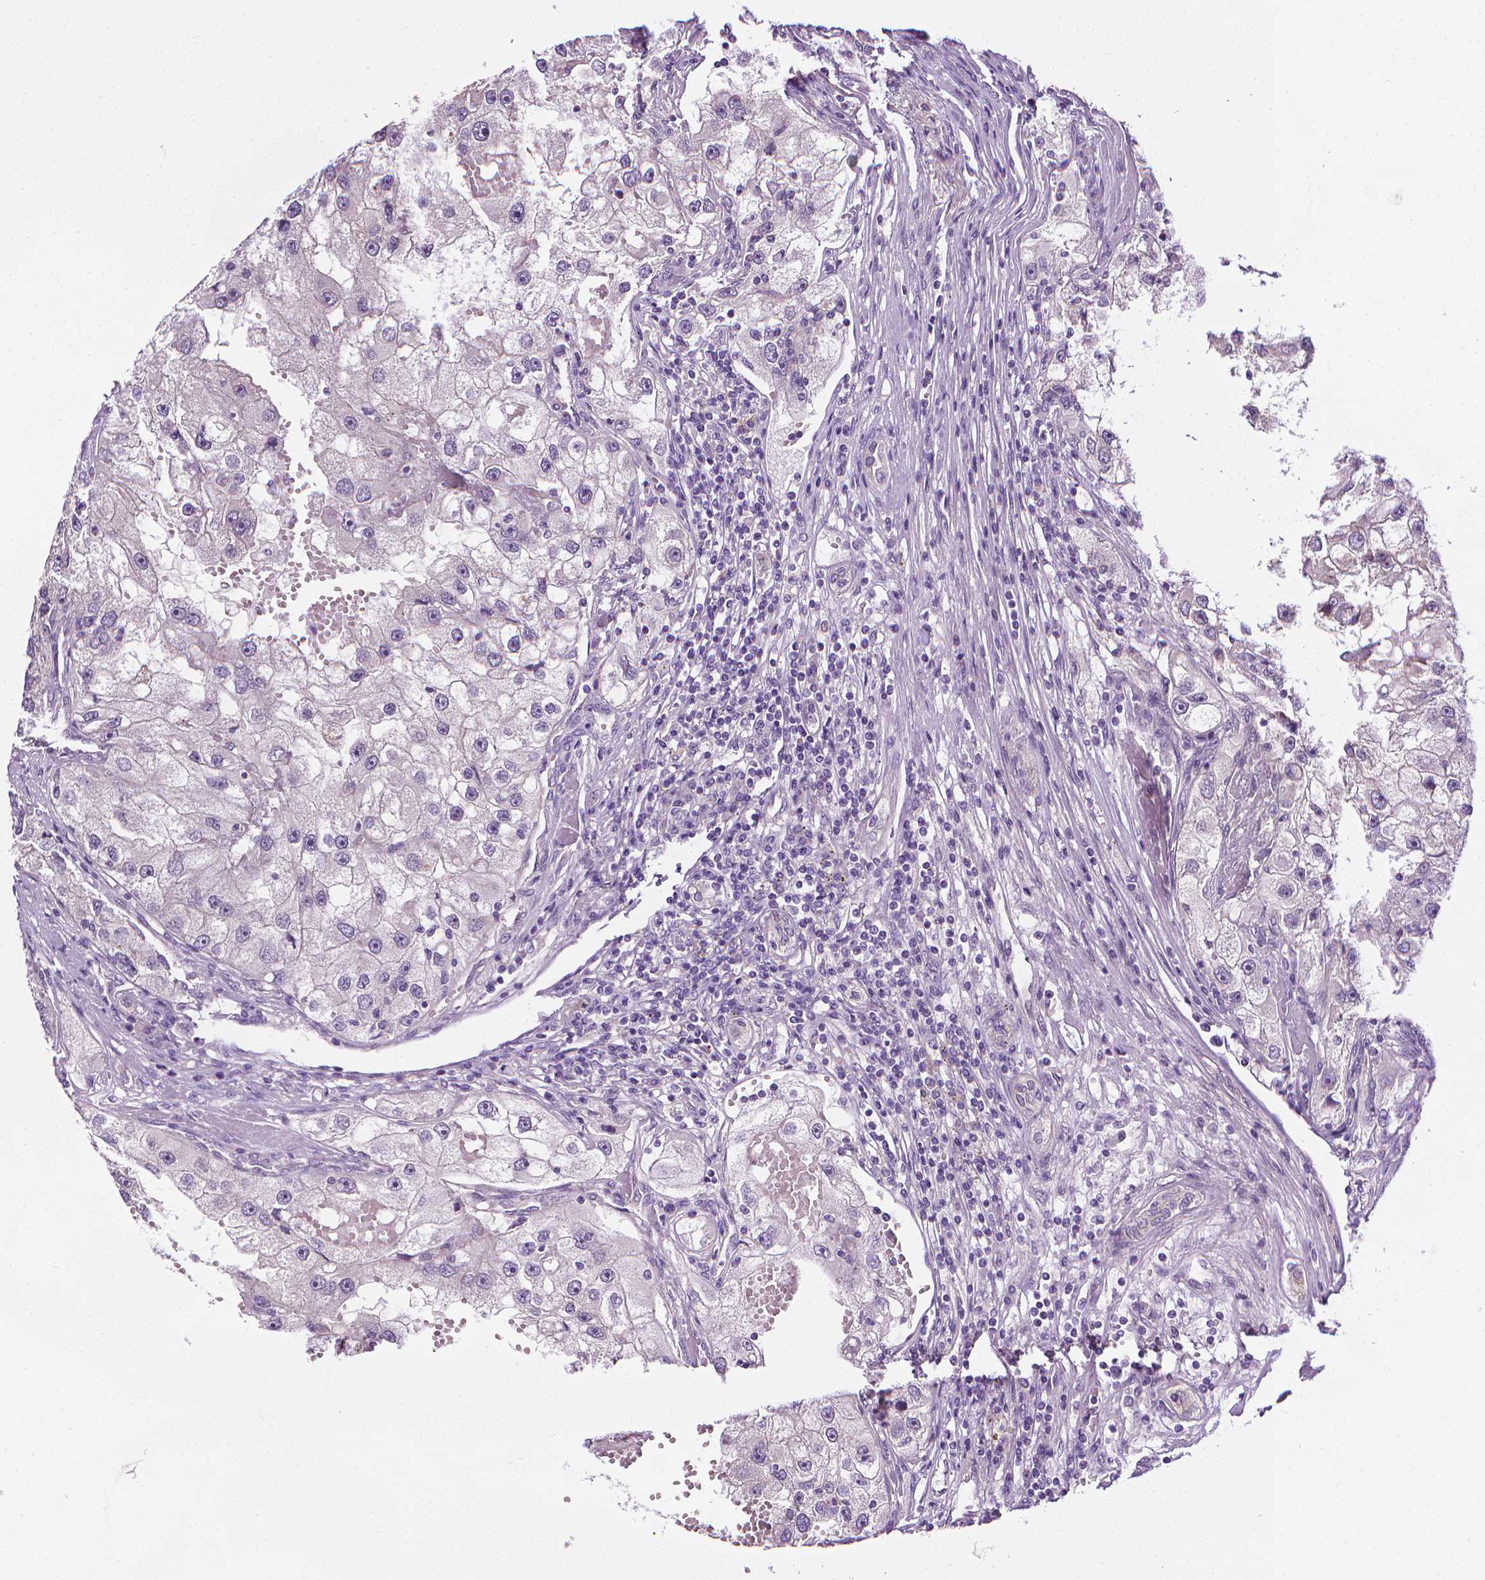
{"staining": {"intensity": "negative", "quantity": "none", "location": "none"}, "tissue": "renal cancer", "cell_type": "Tumor cells", "image_type": "cancer", "snomed": [{"axis": "morphology", "description": "Adenocarcinoma, NOS"}, {"axis": "topography", "description": "Kidney"}], "caption": "Immunohistochemistry (IHC) of adenocarcinoma (renal) shows no expression in tumor cells. (Brightfield microscopy of DAB IHC at high magnification).", "gene": "MCOLN3", "patient": {"sex": "male", "age": 63}}